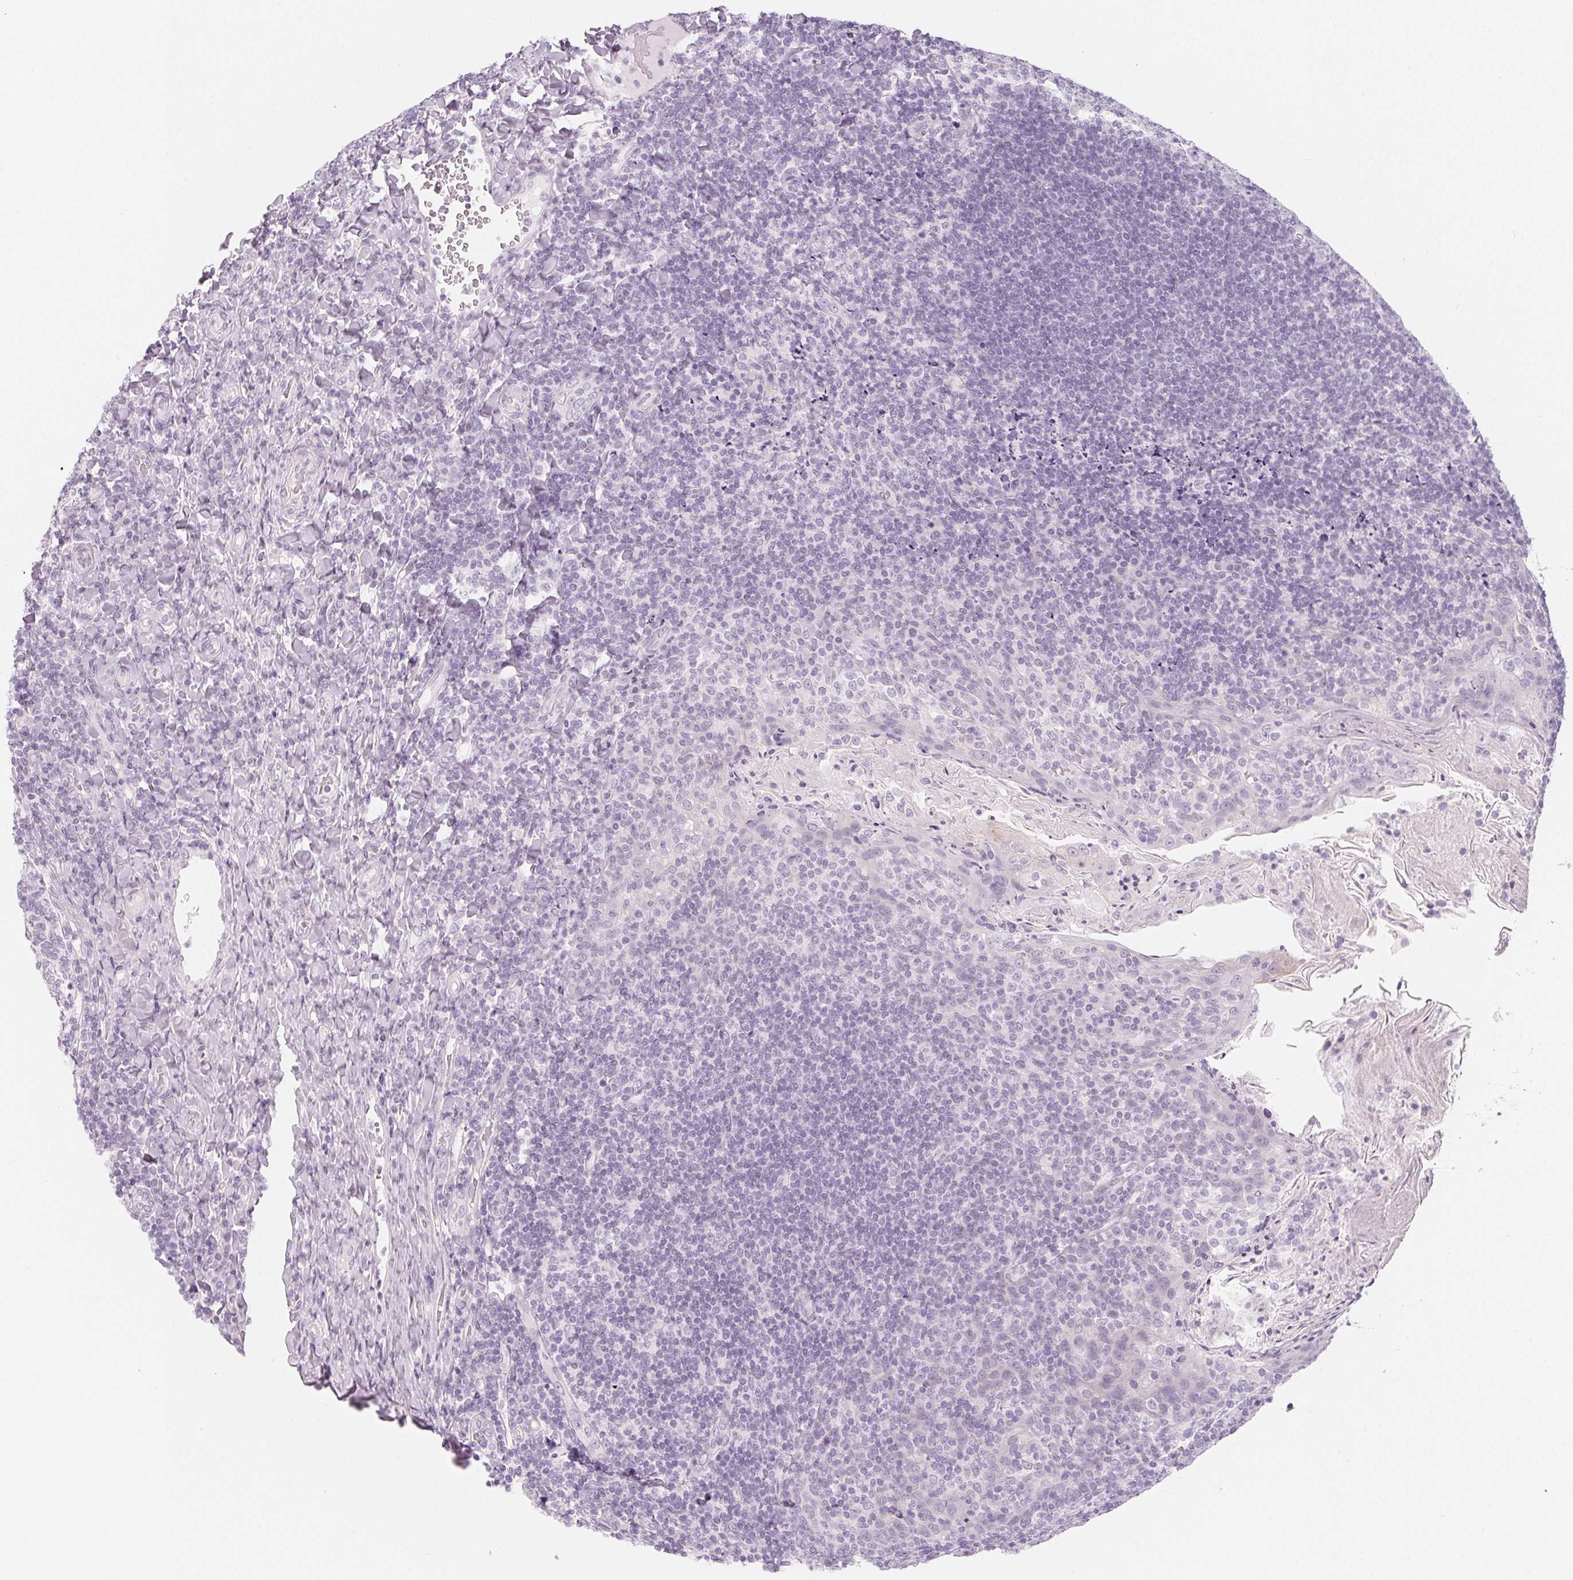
{"staining": {"intensity": "negative", "quantity": "none", "location": "none"}, "tissue": "tonsil", "cell_type": "Germinal center cells", "image_type": "normal", "snomed": [{"axis": "morphology", "description": "Normal tissue, NOS"}, {"axis": "topography", "description": "Tonsil"}], "caption": "DAB immunohistochemical staining of normal human tonsil shows no significant positivity in germinal center cells. (DAB (3,3'-diaminobenzidine) IHC visualized using brightfield microscopy, high magnification).", "gene": "SH3GL2", "patient": {"sex": "female", "age": 10}}